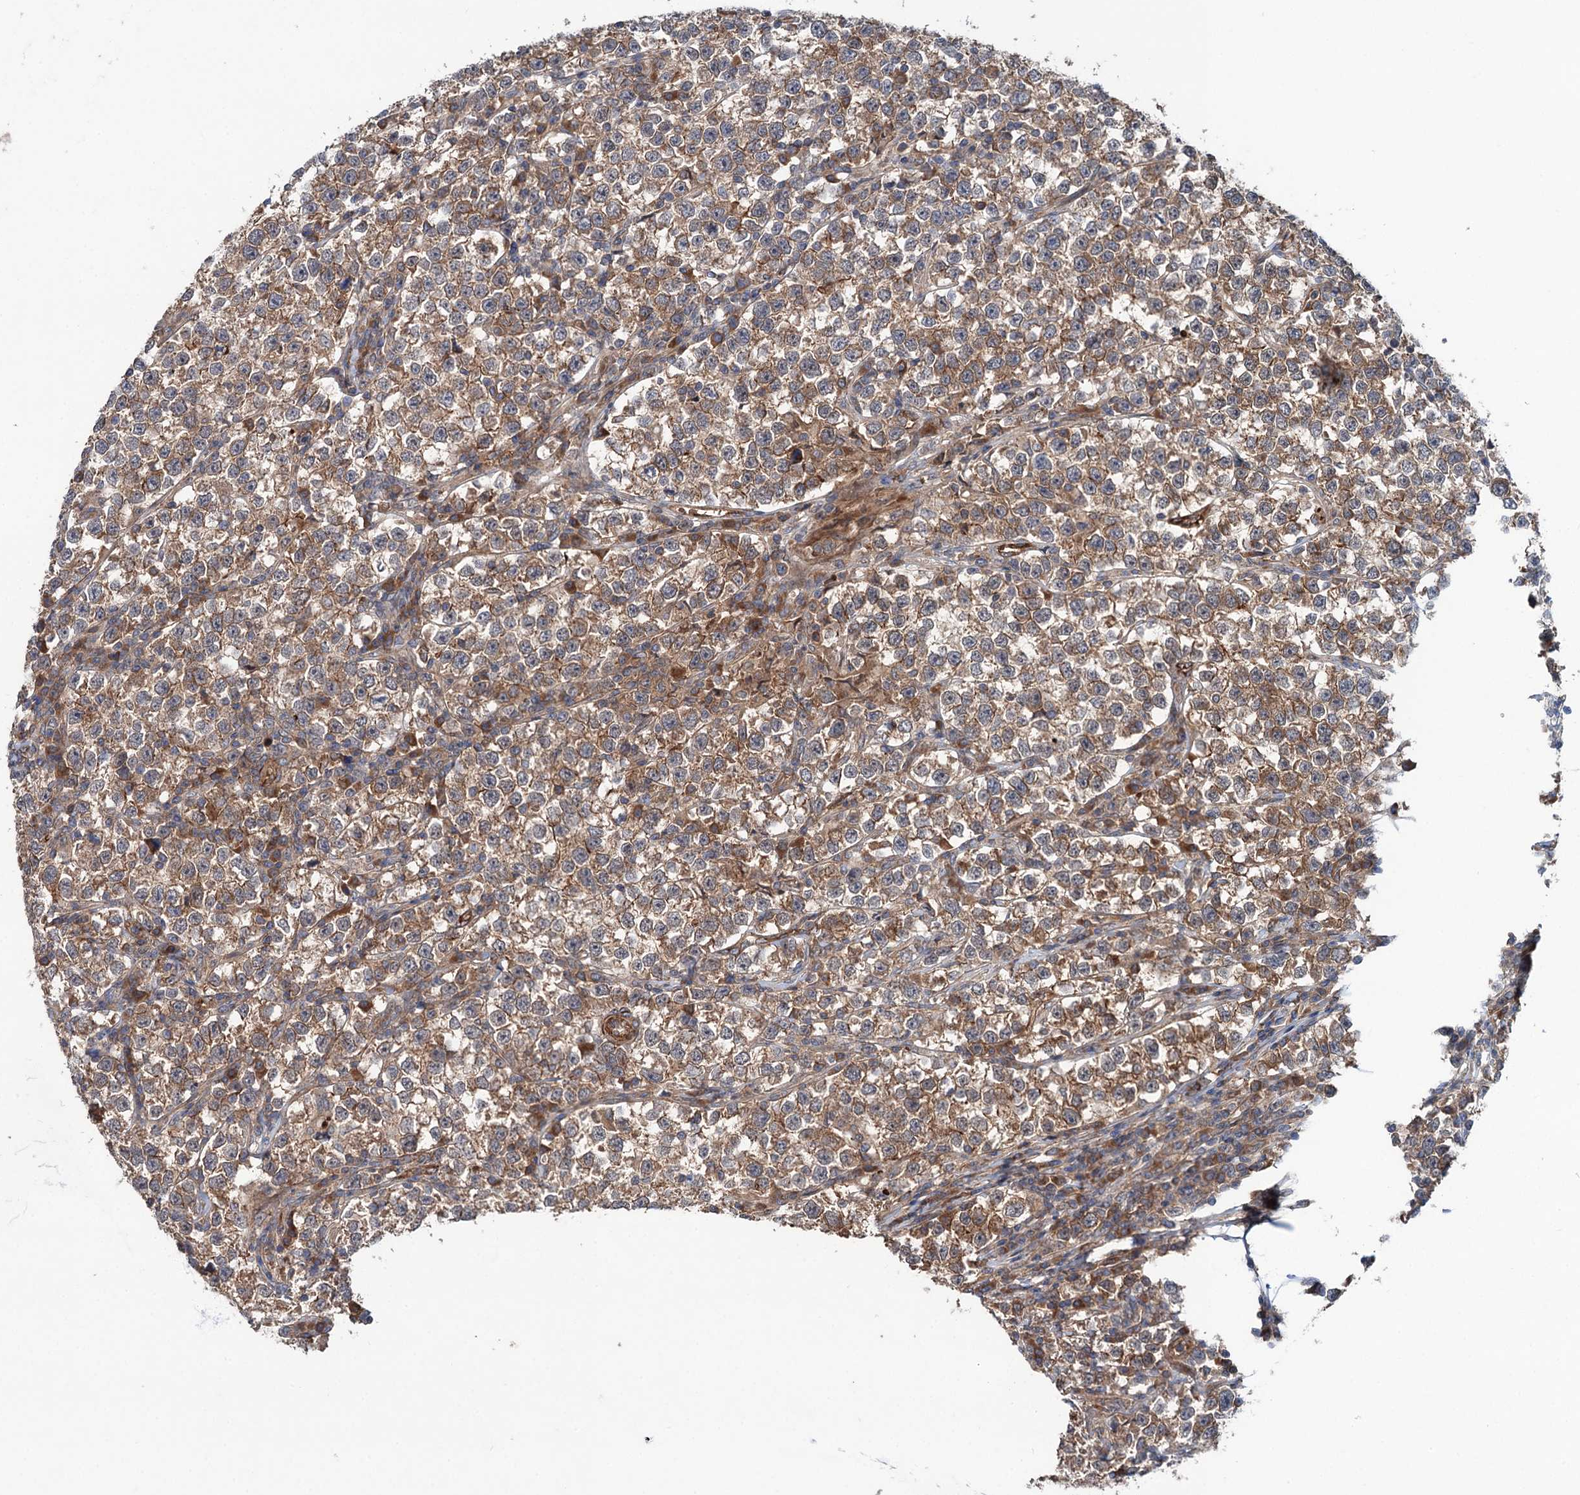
{"staining": {"intensity": "moderate", "quantity": ">75%", "location": "cytoplasmic/membranous"}, "tissue": "testis cancer", "cell_type": "Tumor cells", "image_type": "cancer", "snomed": [{"axis": "morphology", "description": "Normal tissue, NOS"}, {"axis": "morphology", "description": "Seminoma, NOS"}, {"axis": "topography", "description": "Testis"}], "caption": "The image displays immunohistochemical staining of testis cancer. There is moderate cytoplasmic/membranous expression is seen in approximately >75% of tumor cells.", "gene": "ADGRG4", "patient": {"sex": "male", "age": 43}}